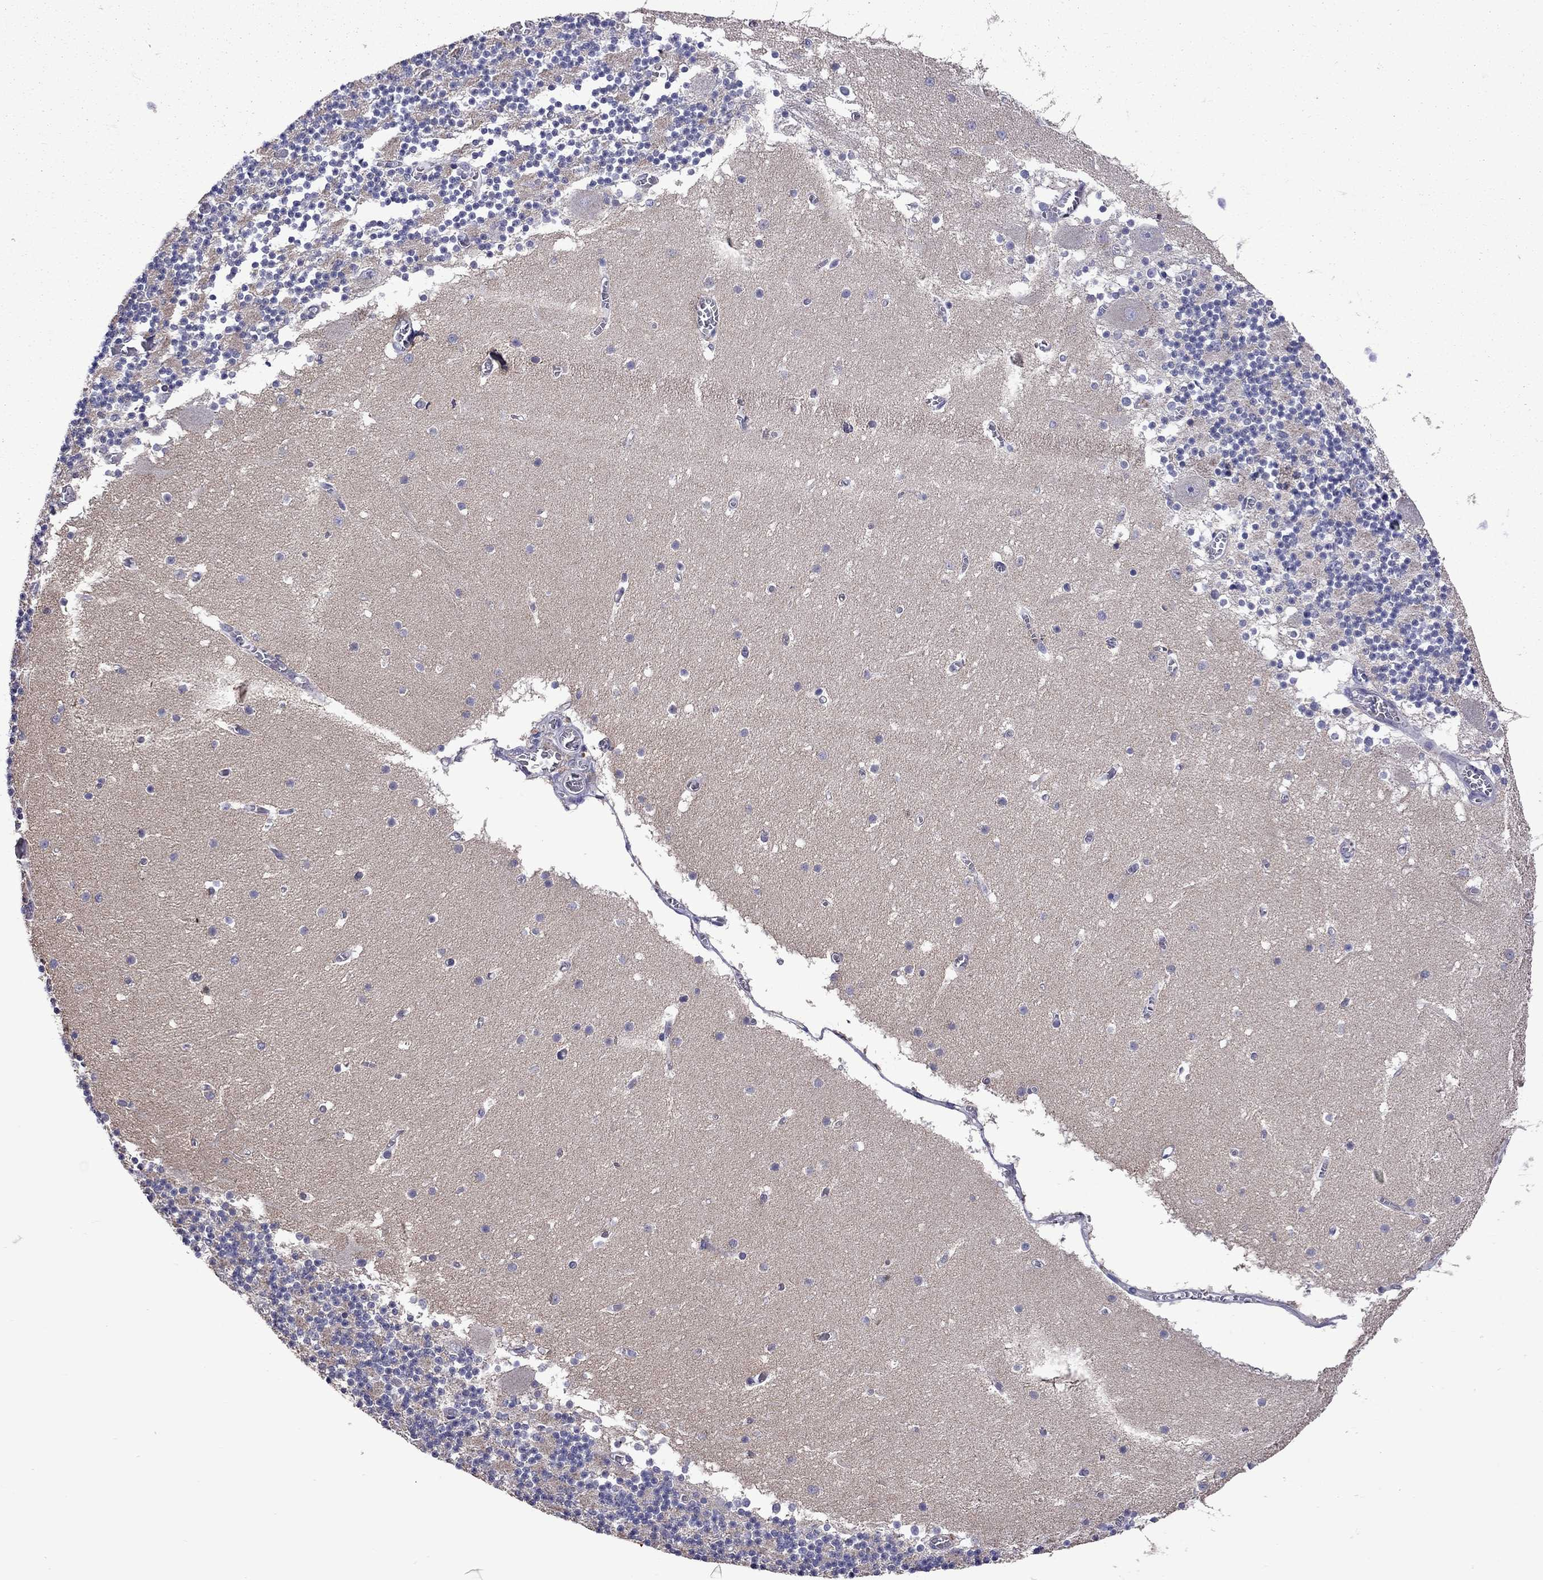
{"staining": {"intensity": "negative", "quantity": "none", "location": "none"}, "tissue": "cerebellum", "cell_type": "Cells in granular layer", "image_type": "normal", "snomed": [{"axis": "morphology", "description": "Normal tissue, NOS"}, {"axis": "topography", "description": "Cerebellum"}], "caption": "Cells in granular layer are negative for protein expression in benign human cerebellum.", "gene": "RTP5", "patient": {"sex": "female", "age": 28}}